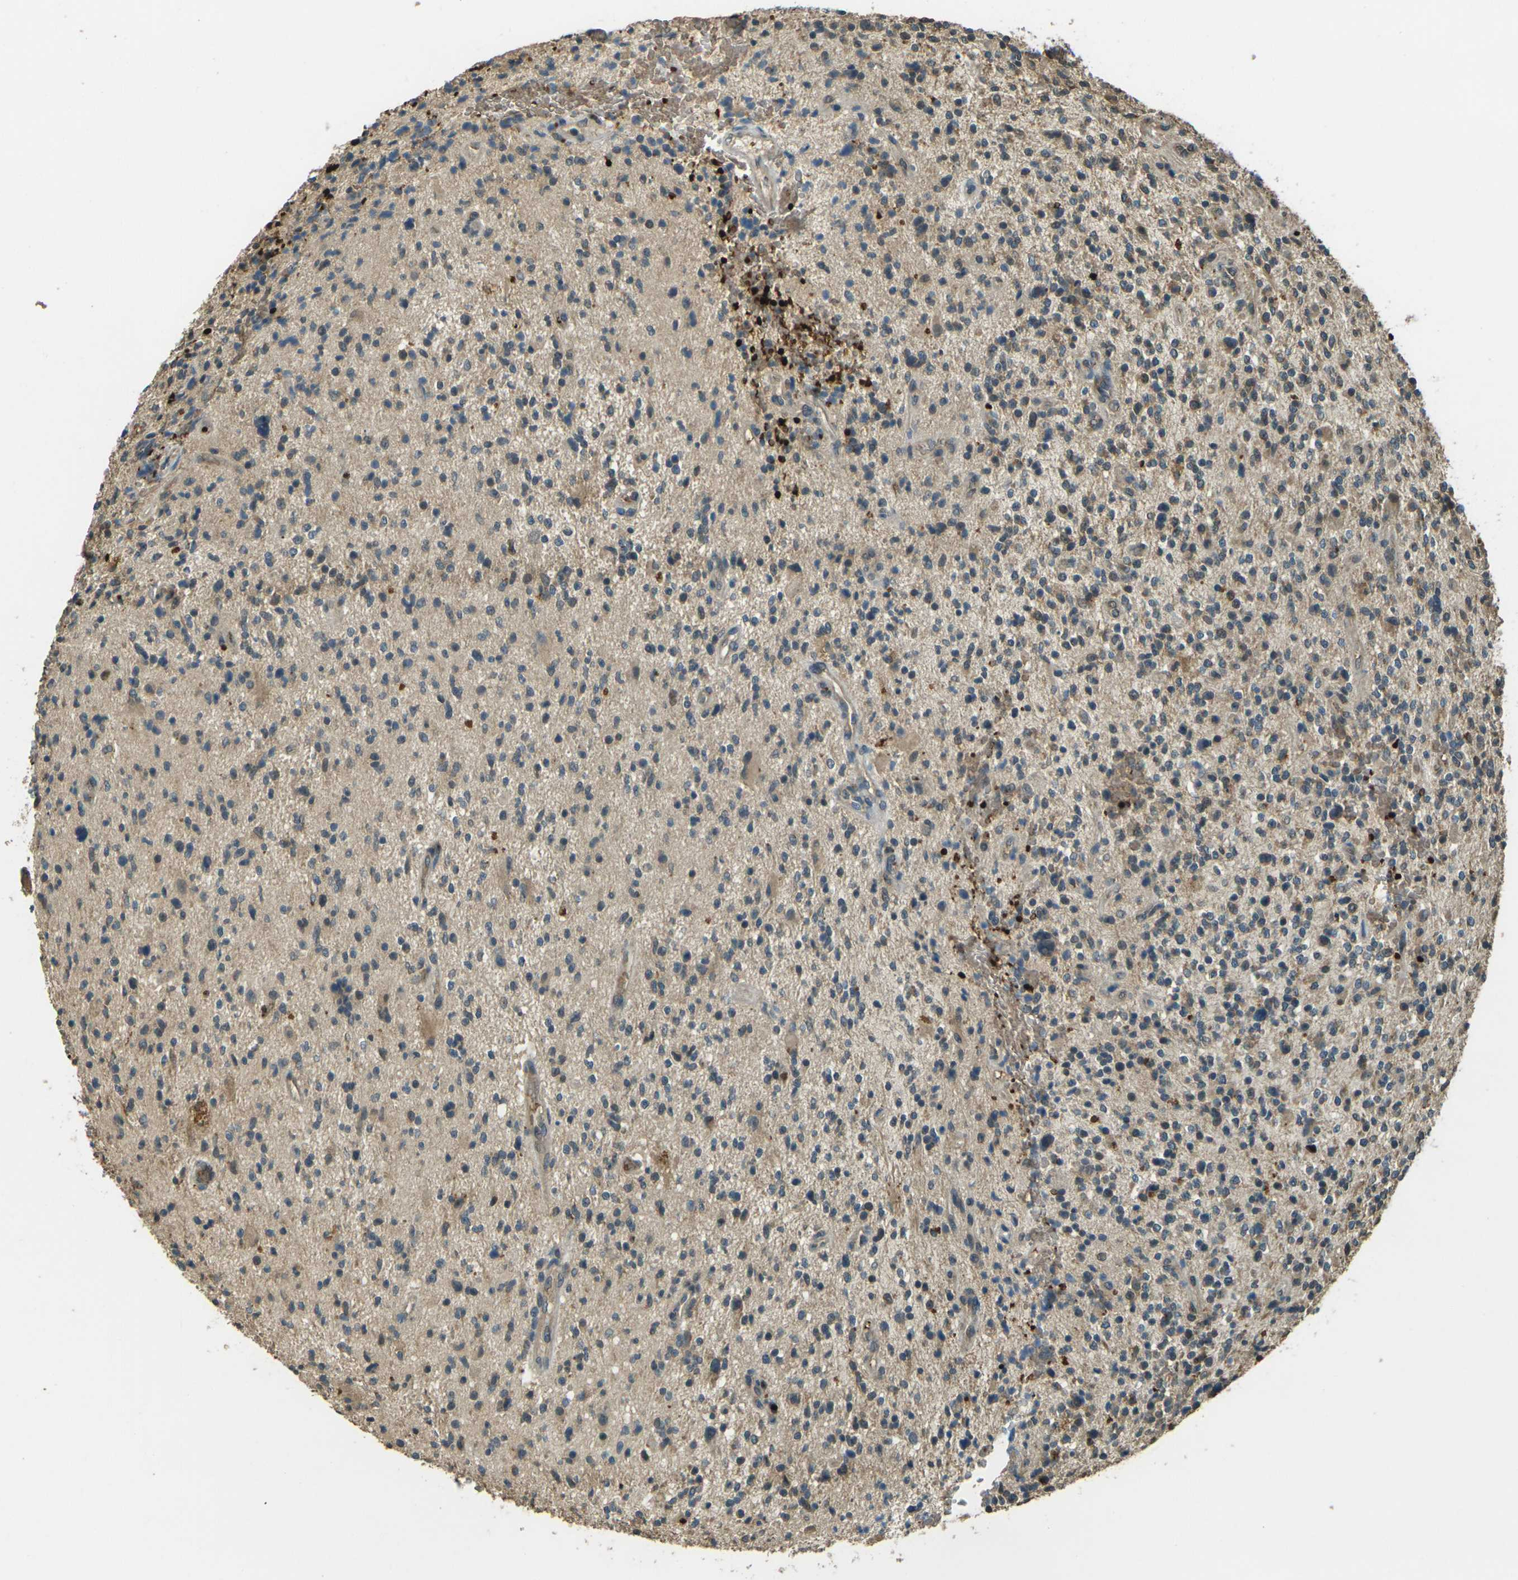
{"staining": {"intensity": "weak", "quantity": ">75%", "location": "cytoplasmic/membranous"}, "tissue": "glioma", "cell_type": "Tumor cells", "image_type": "cancer", "snomed": [{"axis": "morphology", "description": "Glioma, malignant, High grade"}, {"axis": "topography", "description": "Brain"}], "caption": "An immunohistochemistry (IHC) histopathology image of neoplastic tissue is shown. Protein staining in brown highlights weak cytoplasmic/membranous positivity in glioma within tumor cells.", "gene": "TOR1A", "patient": {"sex": "male", "age": 48}}